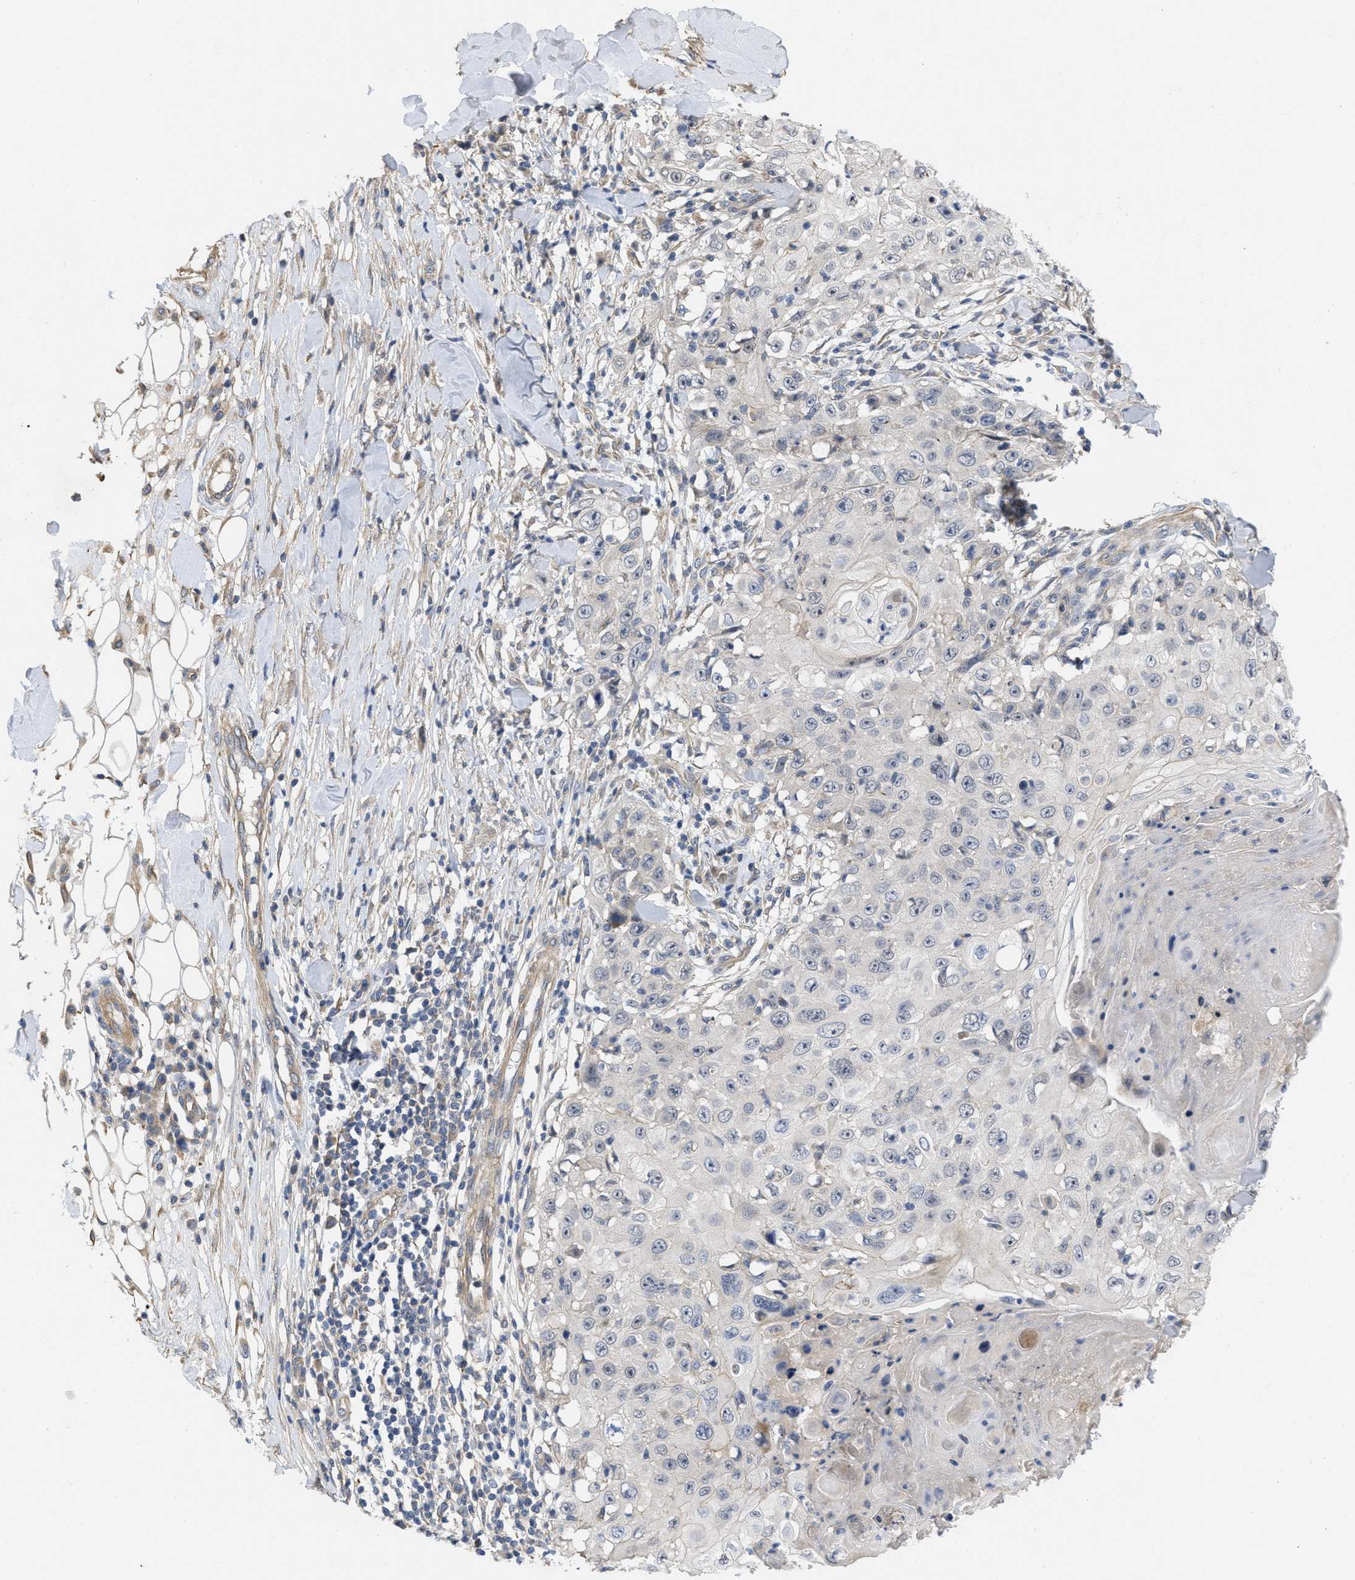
{"staining": {"intensity": "negative", "quantity": "none", "location": "none"}, "tissue": "skin cancer", "cell_type": "Tumor cells", "image_type": "cancer", "snomed": [{"axis": "morphology", "description": "Squamous cell carcinoma, NOS"}, {"axis": "topography", "description": "Skin"}], "caption": "This is an IHC micrograph of human skin cancer. There is no staining in tumor cells.", "gene": "ARHGEF26", "patient": {"sex": "male", "age": 86}}